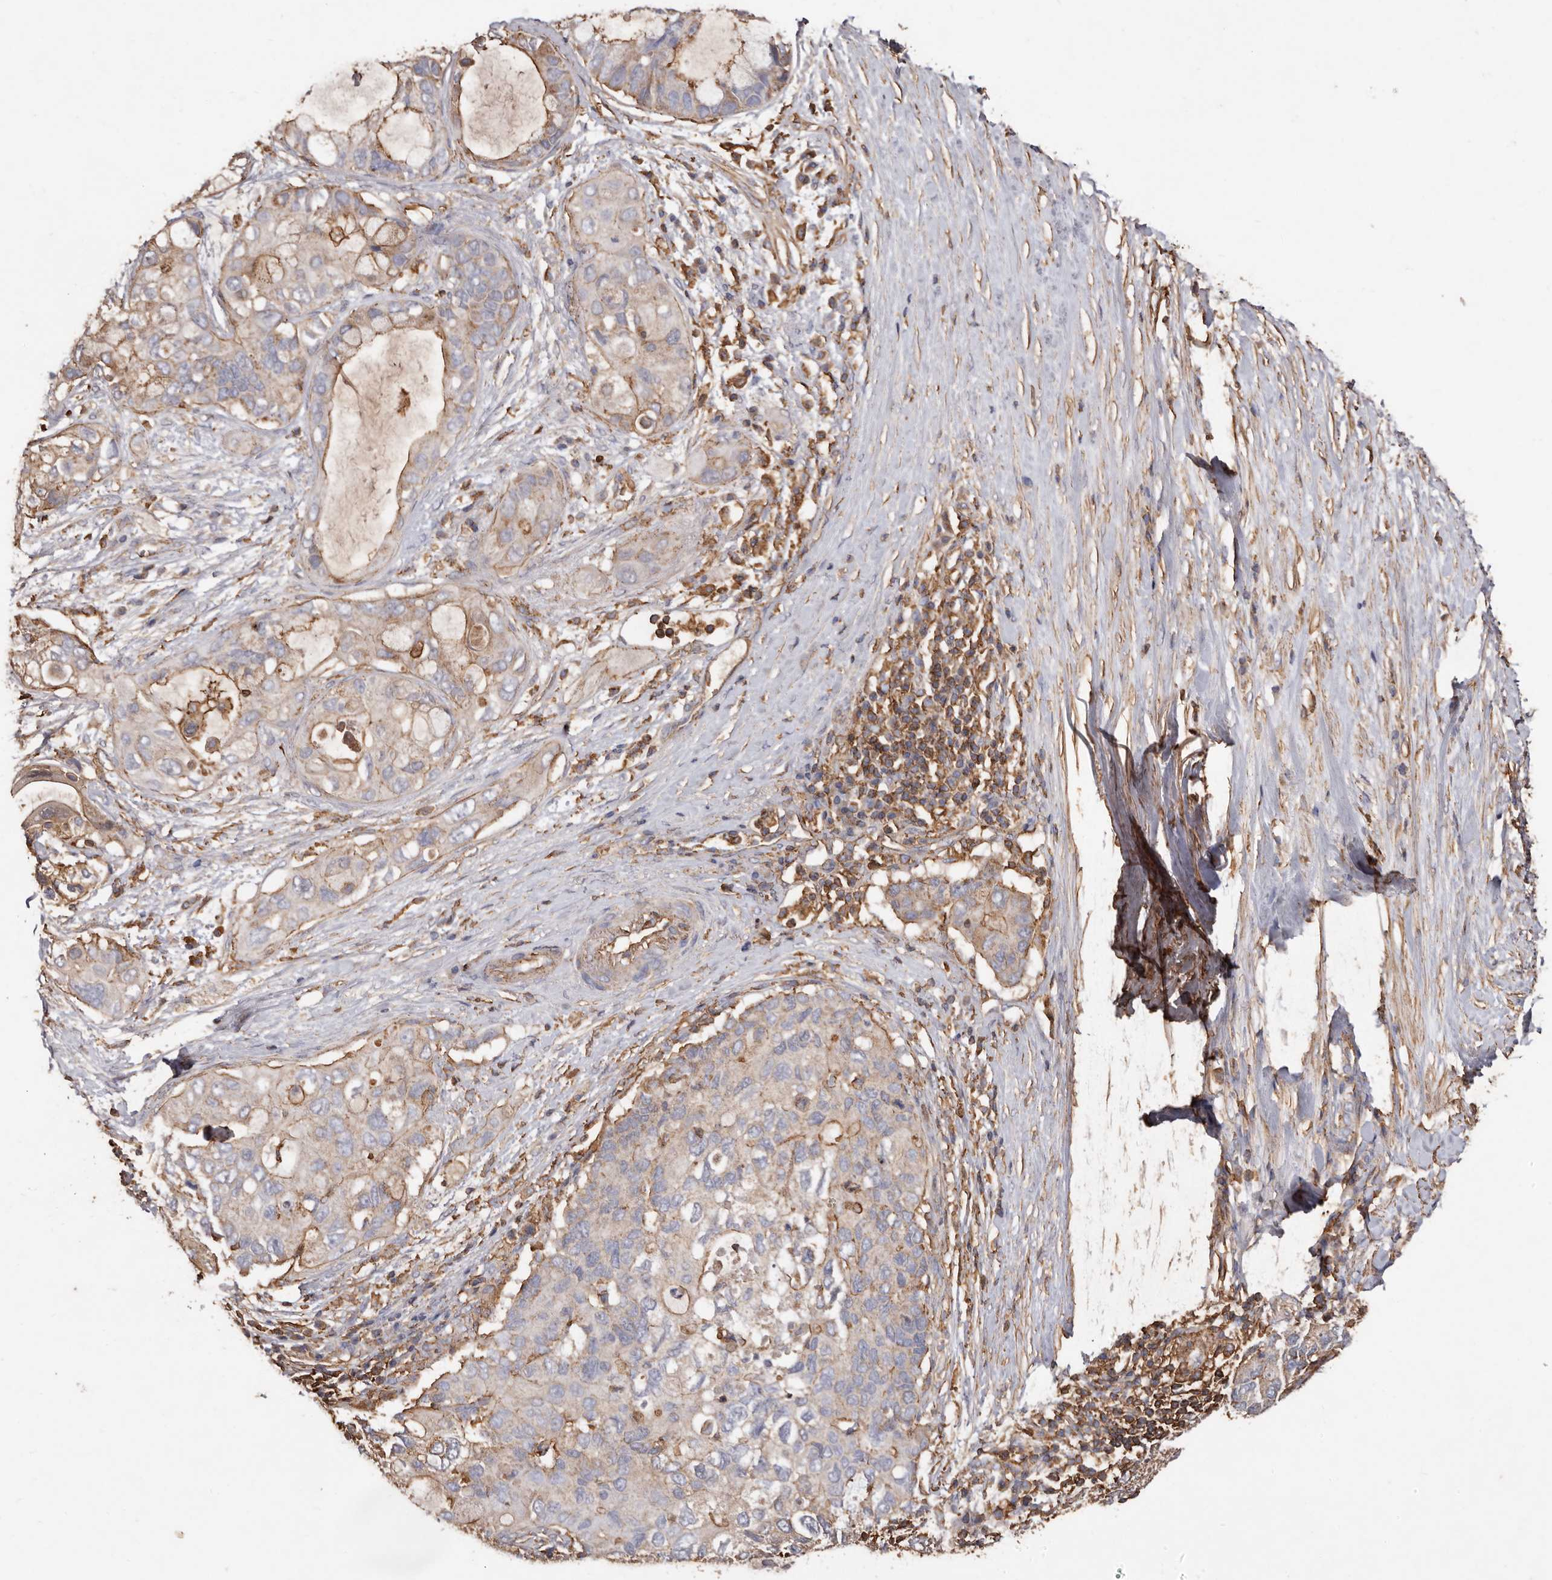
{"staining": {"intensity": "moderate", "quantity": "25%-75%", "location": "cytoplasmic/membranous"}, "tissue": "pancreatic cancer", "cell_type": "Tumor cells", "image_type": "cancer", "snomed": [{"axis": "morphology", "description": "Adenocarcinoma, NOS"}, {"axis": "topography", "description": "Pancreas"}], "caption": "A histopathology image of adenocarcinoma (pancreatic) stained for a protein demonstrates moderate cytoplasmic/membranous brown staining in tumor cells.", "gene": "COQ8B", "patient": {"sex": "female", "age": 56}}